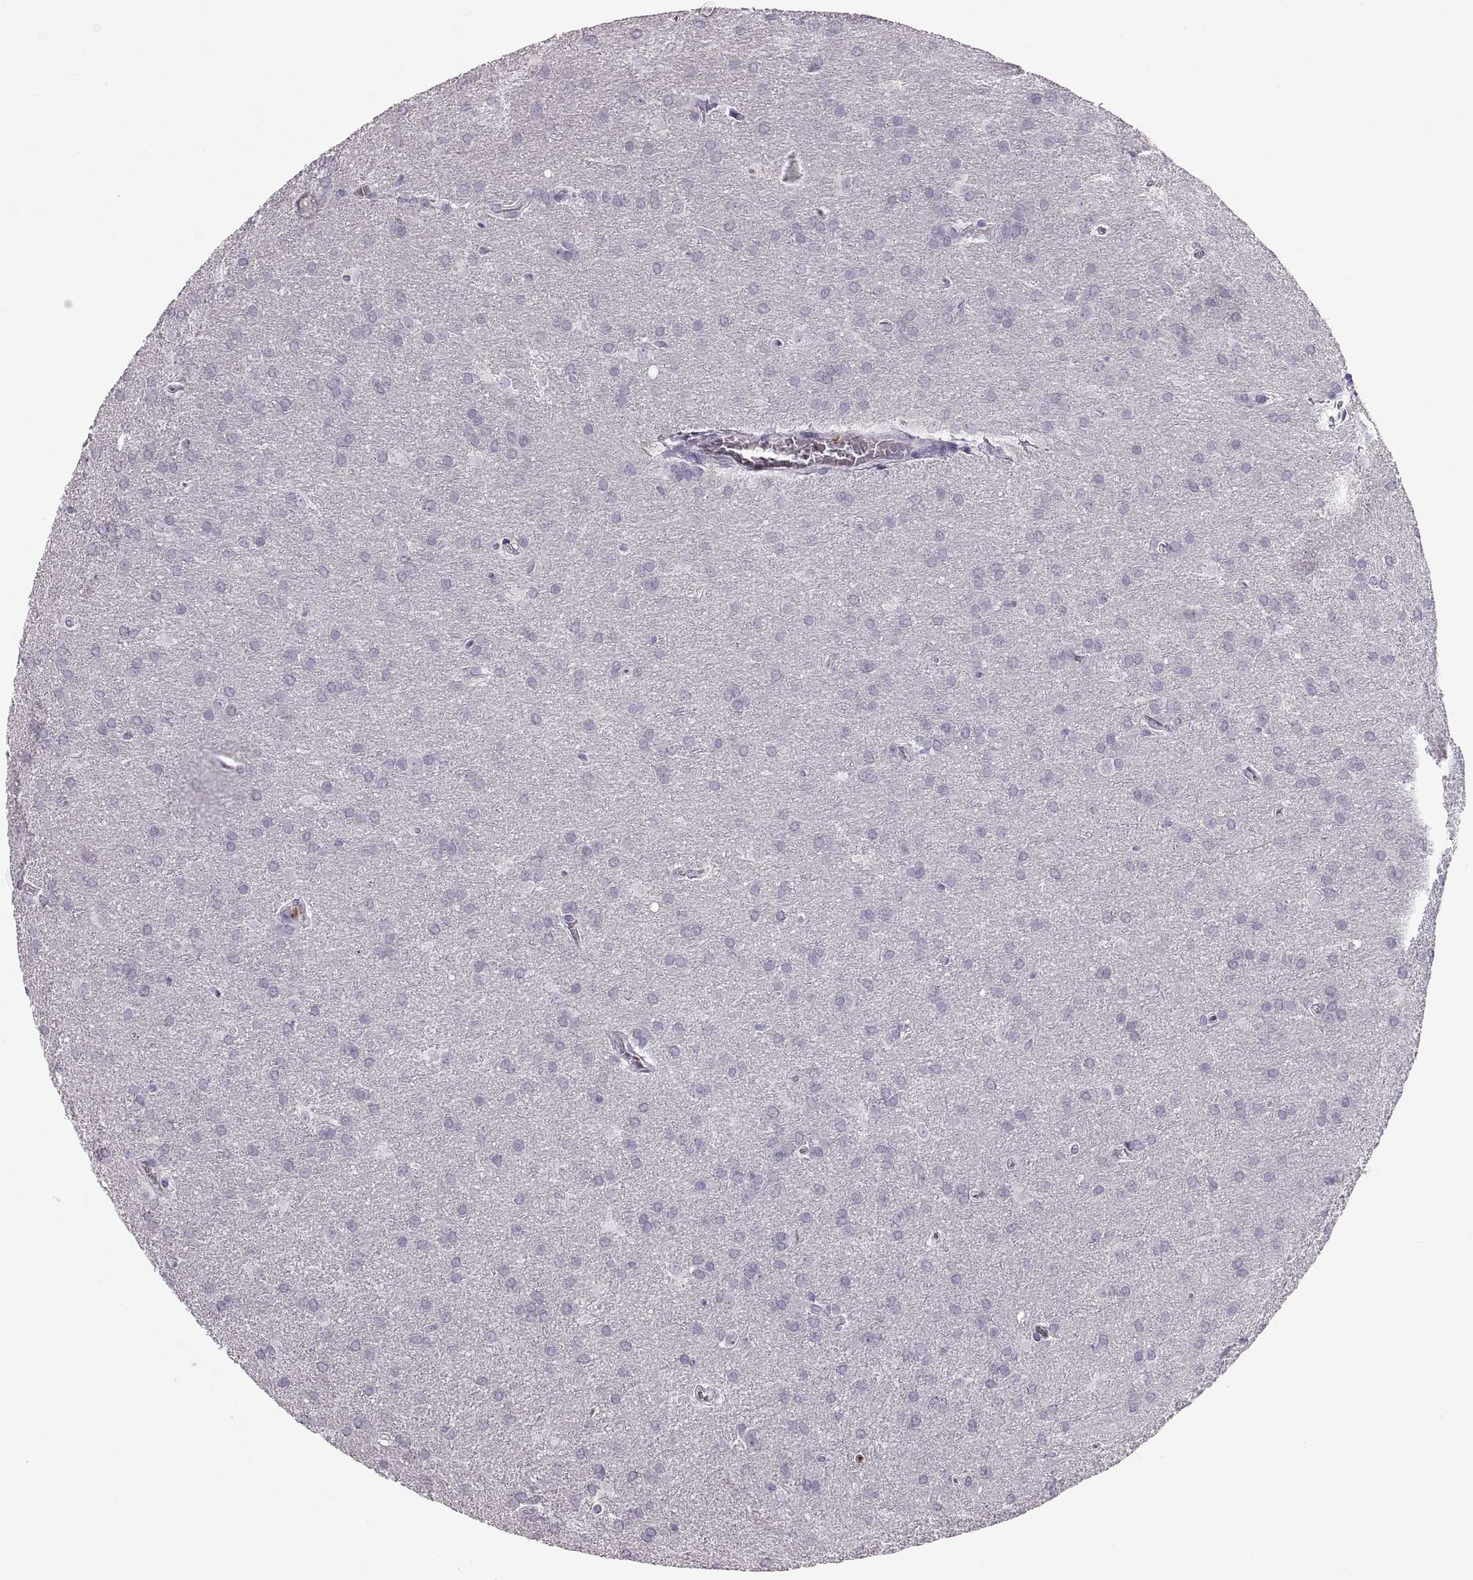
{"staining": {"intensity": "negative", "quantity": "none", "location": "none"}, "tissue": "glioma", "cell_type": "Tumor cells", "image_type": "cancer", "snomed": [{"axis": "morphology", "description": "Glioma, malignant, Low grade"}, {"axis": "topography", "description": "Brain"}], "caption": "Tumor cells are negative for brown protein staining in malignant low-grade glioma.", "gene": "MILR1", "patient": {"sex": "female", "age": 32}}